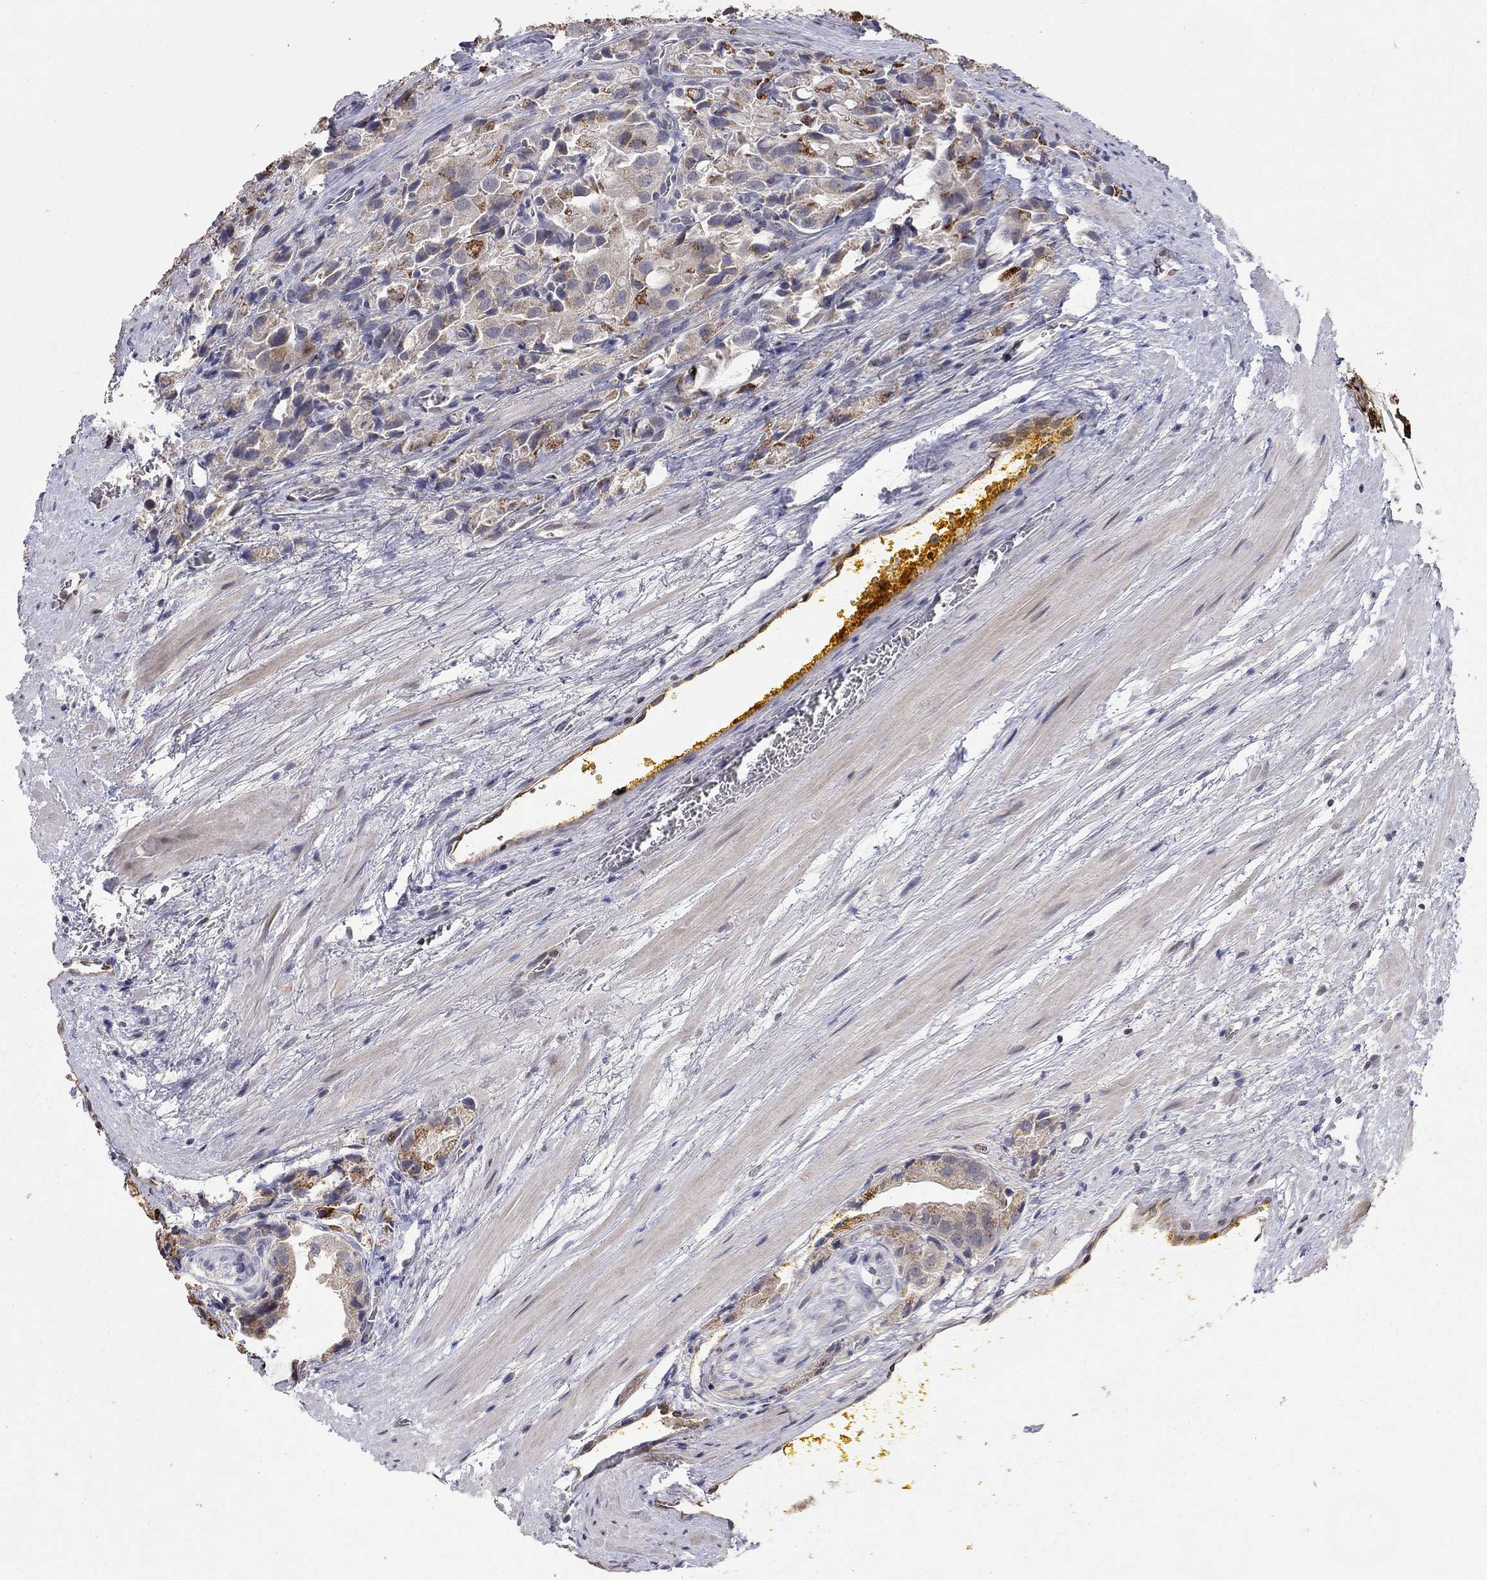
{"staining": {"intensity": "strong", "quantity": "<25%", "location": "cytoplasmic/membranous"}, "tissue": "prostate cancer", "cell_type": "Tumor cells", "image_type": "cancer", "snomed": [{"axis": "morphology", "description": "Adenocarcinoma, NOS"}, {"axis": "topography", "description": "Prostate and seminal vesicle, NOS"}, {"axis": "topography", "description": "Prostate"}], "caption": "IHC (DAB (3,3'-diaminobenzidine)) staining of adenocarcinoma (prostate) exhibits strong cytoplasmic/membranous protein staining in approximately <25% of tumor cells.", "gene": "LPCAT4", "patient": {"sex": "male", "age": 67}}